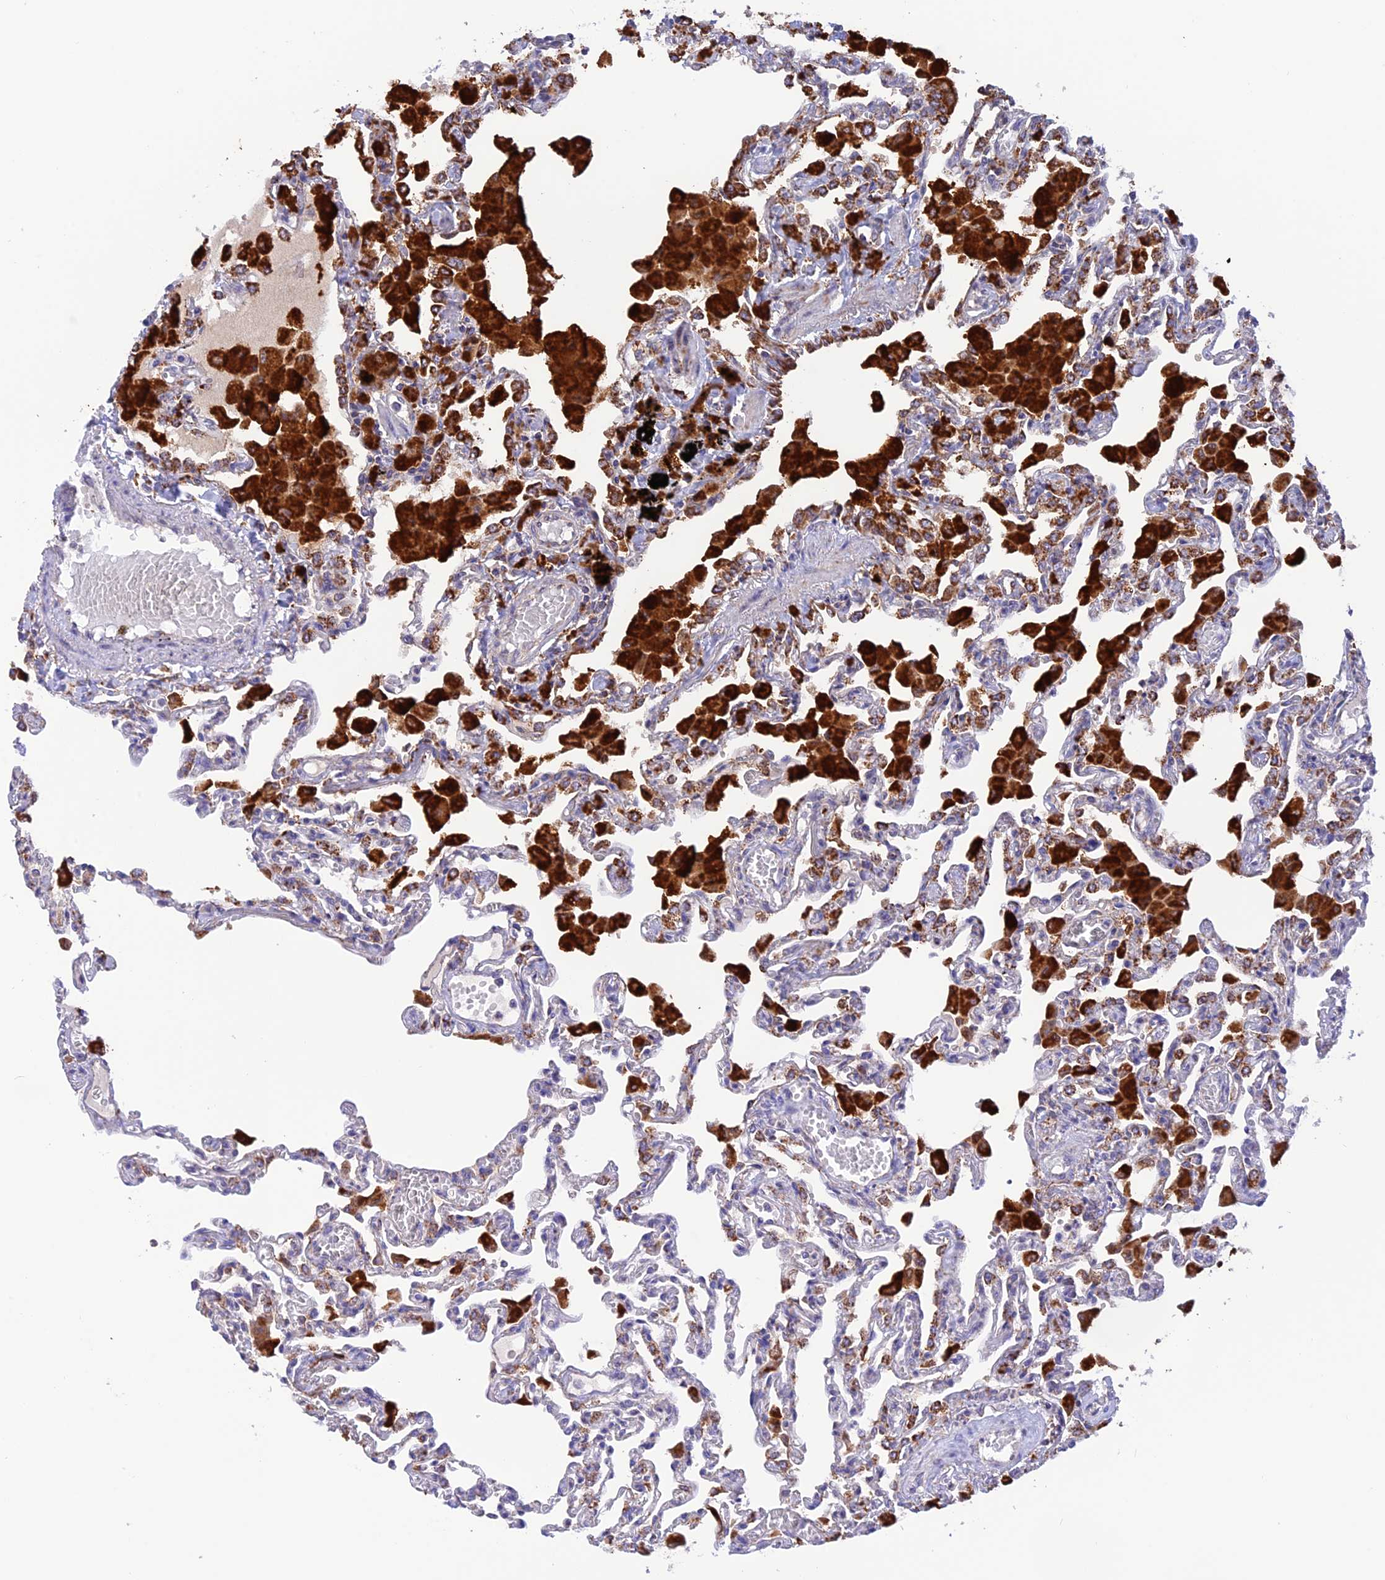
{"staining": {"intensity": "moderate", "quantity": "25%-75%", "location": "cytoplasmic/membranous"}, "tissue": "lung", "cell_type": "Alveolar cells", "image_type": "normal", "snomed": [{"axis": "morphology", "description": "Normal tissue, NOS"}, {"axis": "topography", "description": "Bronchus"}, {"axis": "topography", "description": "Lung"}], "caption": "High-magnification brightfield microscopy of normal lung stained with DAB (3,3'-diaminobenzidine) (brown) and counterstained with hematoxylin (blue). alveolar cells exhibit moderate cytoplasmic/membranous expression is seen in about25%-75% of cells.", "gene": "ENSG00000255439", "patient": {"sex": "female", "age": 49}}